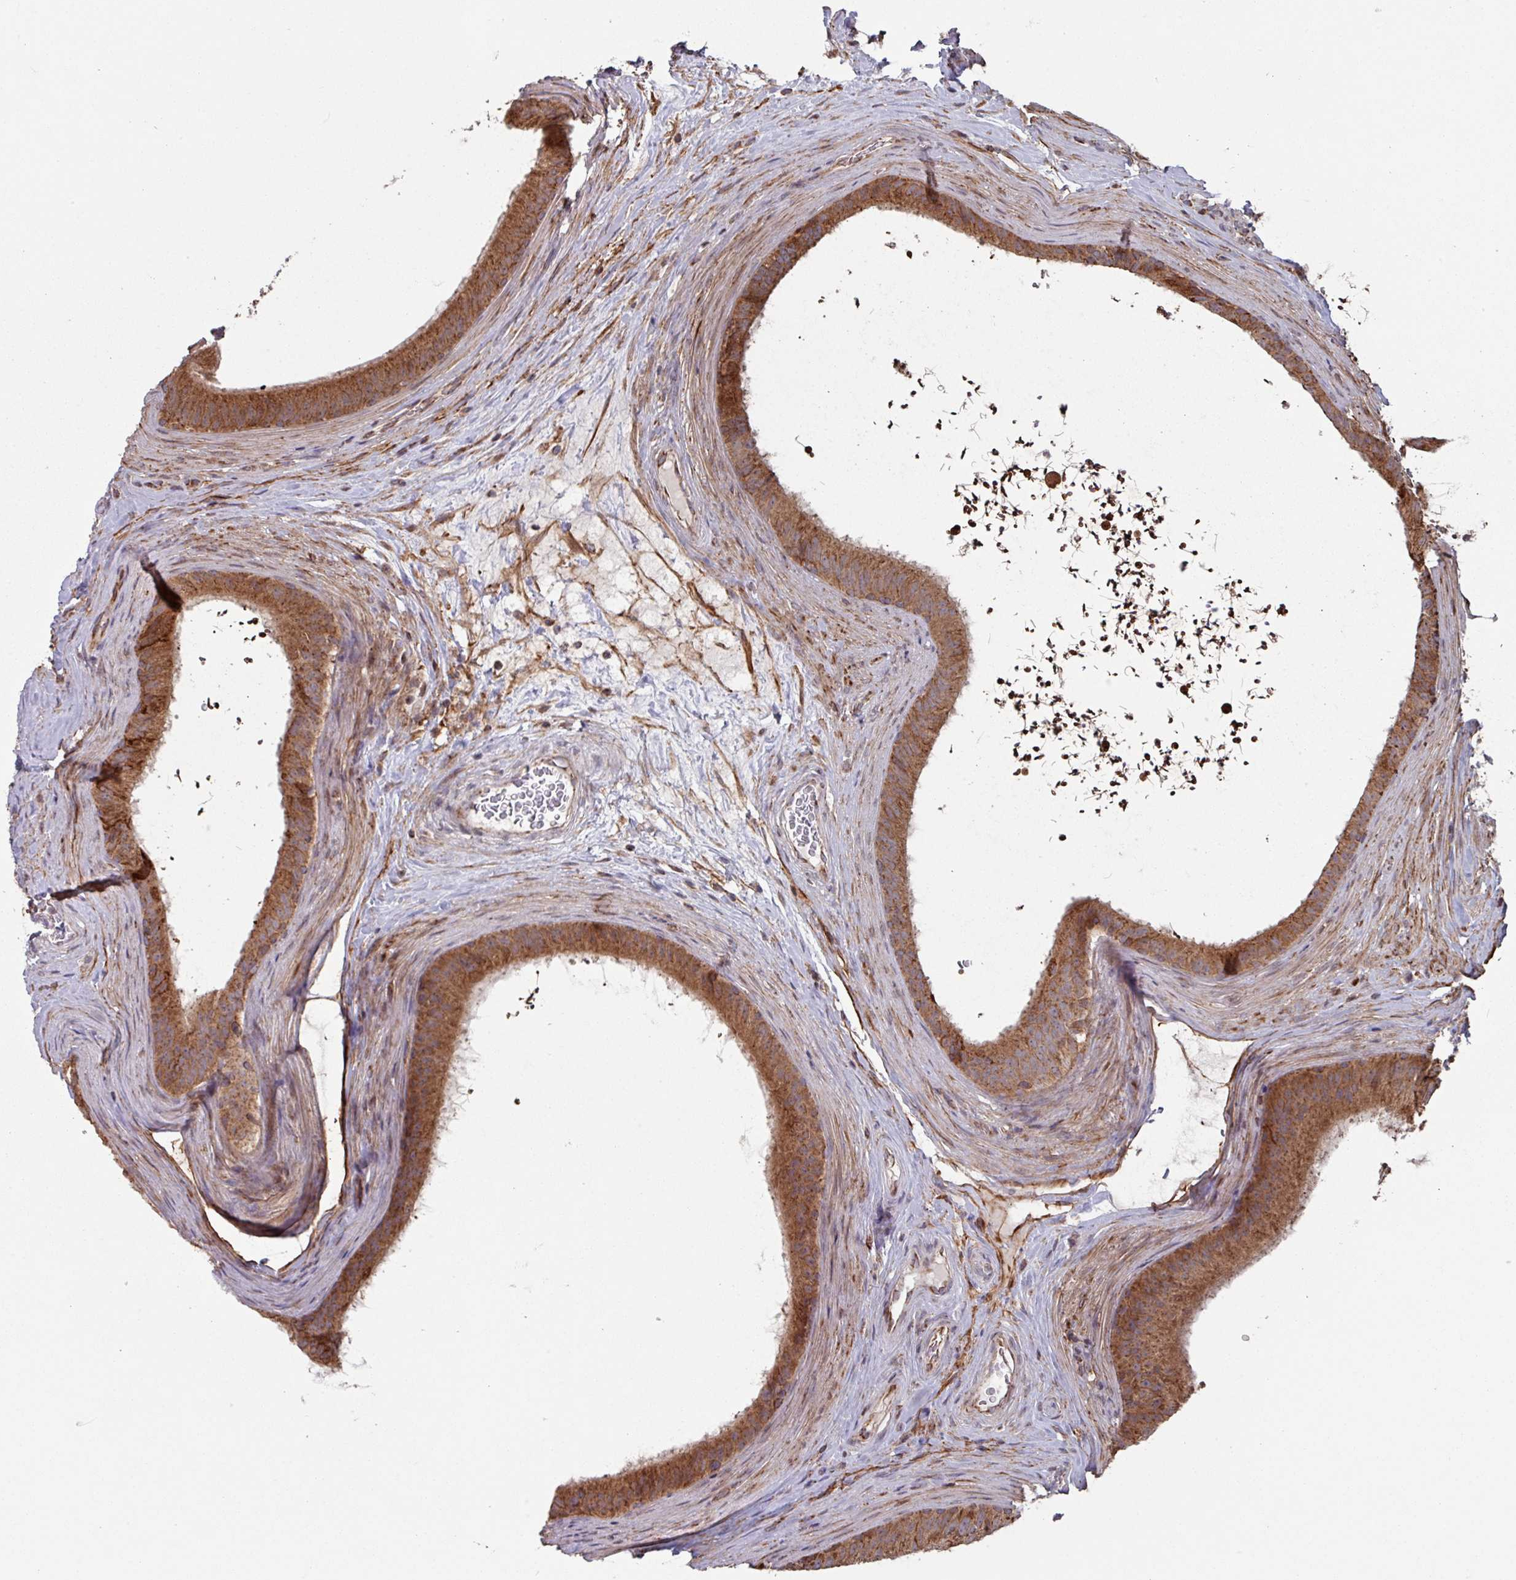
{"staining": {"intensity": "moderate", "quantity": ">75%", "location": "cytoplasmic/membranous"}, "tissue": "epididymis", "cell_type": "Glandular cells", "image_type": "normal", "snomed": [{"axis": "morphology", "description": "Normal tissue, NOS"}, {"axis": "topography", "description": "Testis"}, {"axis": "topography", "description": "Epididymis"}], "caption": "Immunohistochemistry (IHC) (DAB) staining of normal epididymis demonstrates moderate cytoplasmic/membranous protein staining in about >75% of glandular cells.", "gene": "COX7C", "patient": {"sex": "male", "age": 41}}